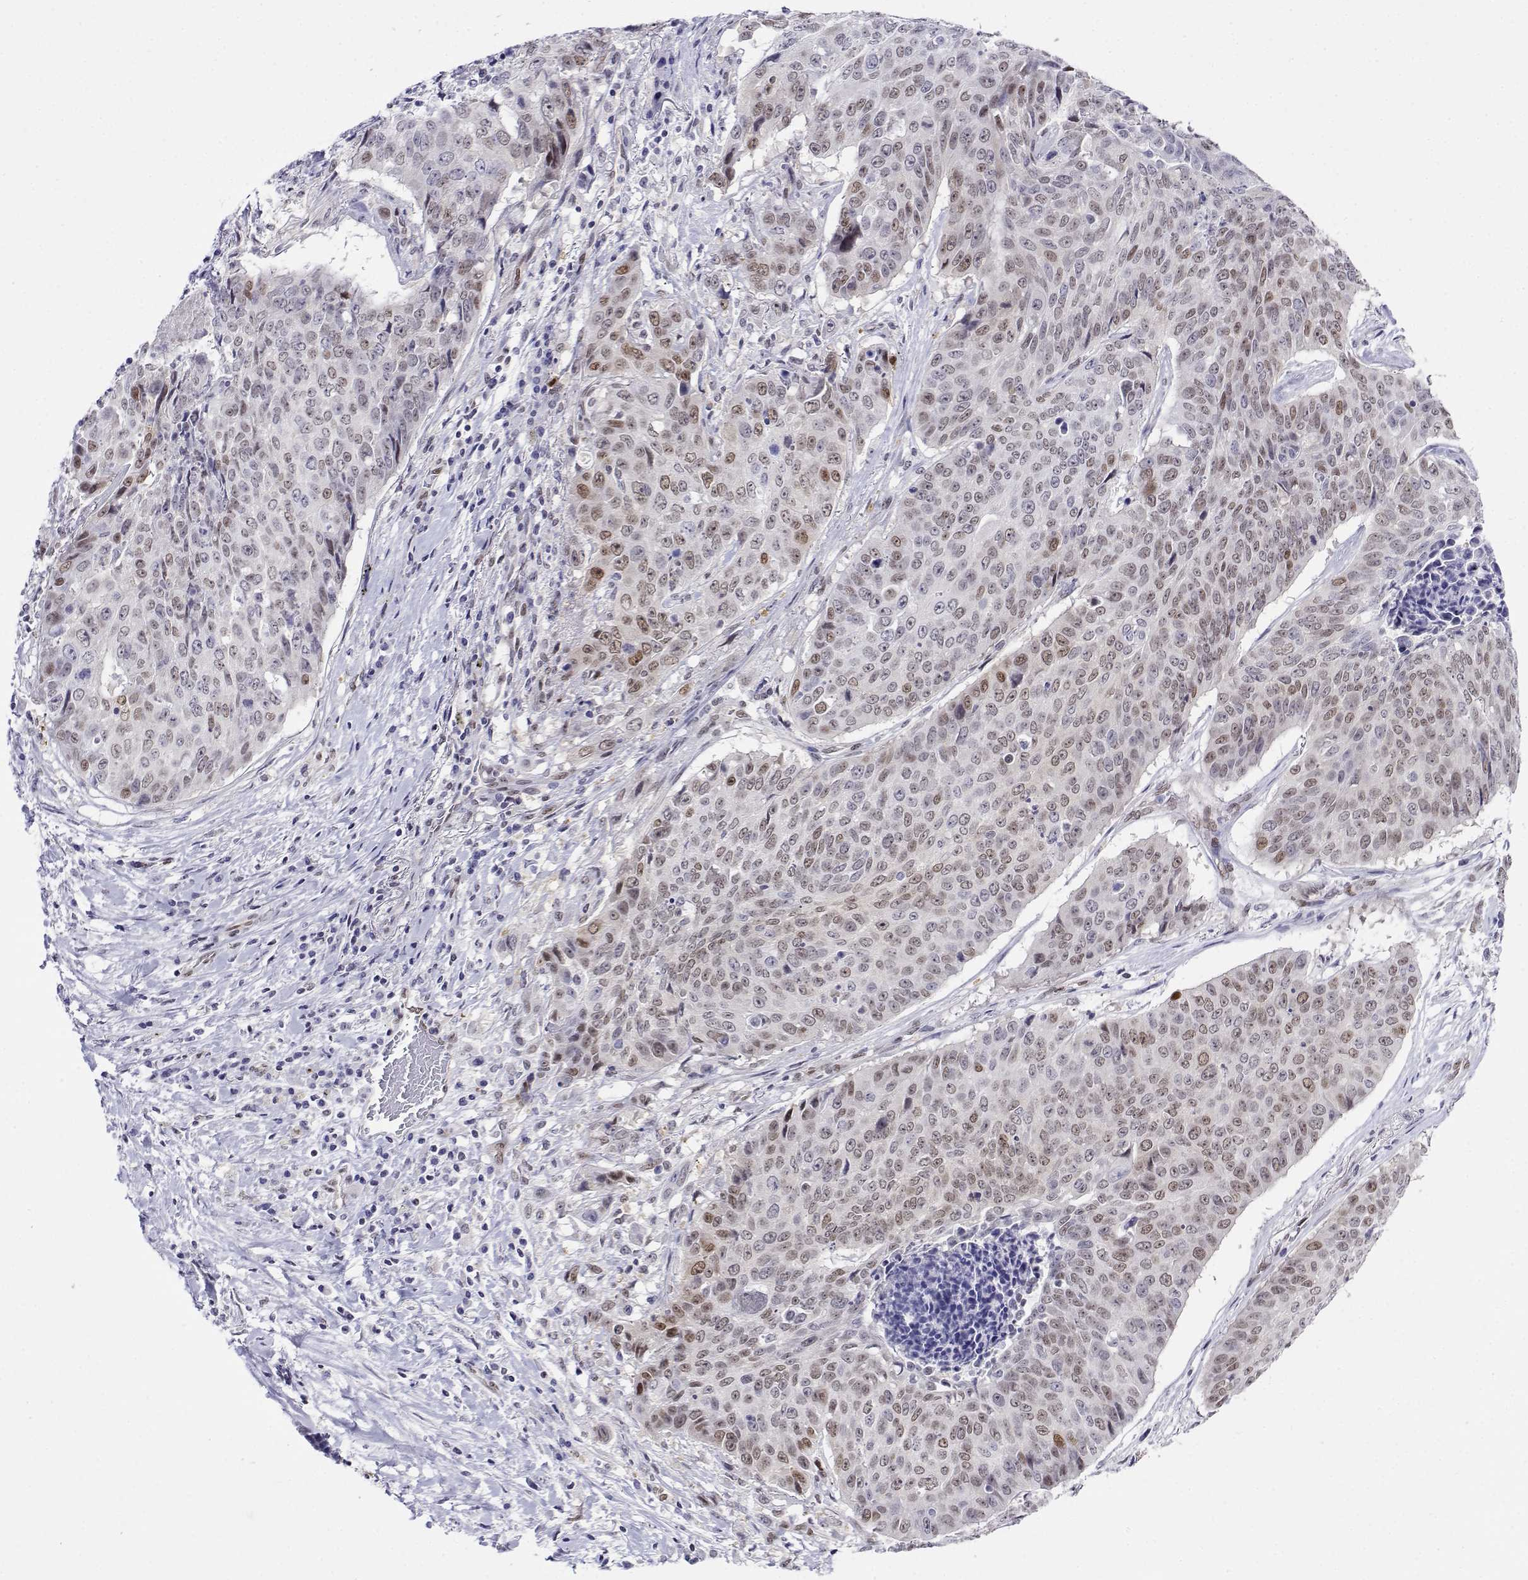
{"staining": {"intensity": "moderate", "quantity": "<25%", "location": "nuclear"}, "tissue": "lung cancer", "cell_type": "Tumor cells", "image_type": "cancer", "snomed": [{"axis": "morphology", "description": "Normal tissue, NOS"}, {"axis": "morphology", "description": "Squamous cell carcinoma, NOS"}, {"axis": "topography", "description": "Bronchus"}, {"axis": "topography", "description": "Lung"}], "caption": "Immunohistochemistry (IHC) image of neoplastic tissue: lung cancer stained using immunohistochemistry (IHC) reveals low levels of moderate protein expression localized specifically in the nuclear of tumor cells, appearing as a nuclear brown color.", "gene": "ERF", "patient": {"sex": "male", "age": 64}}